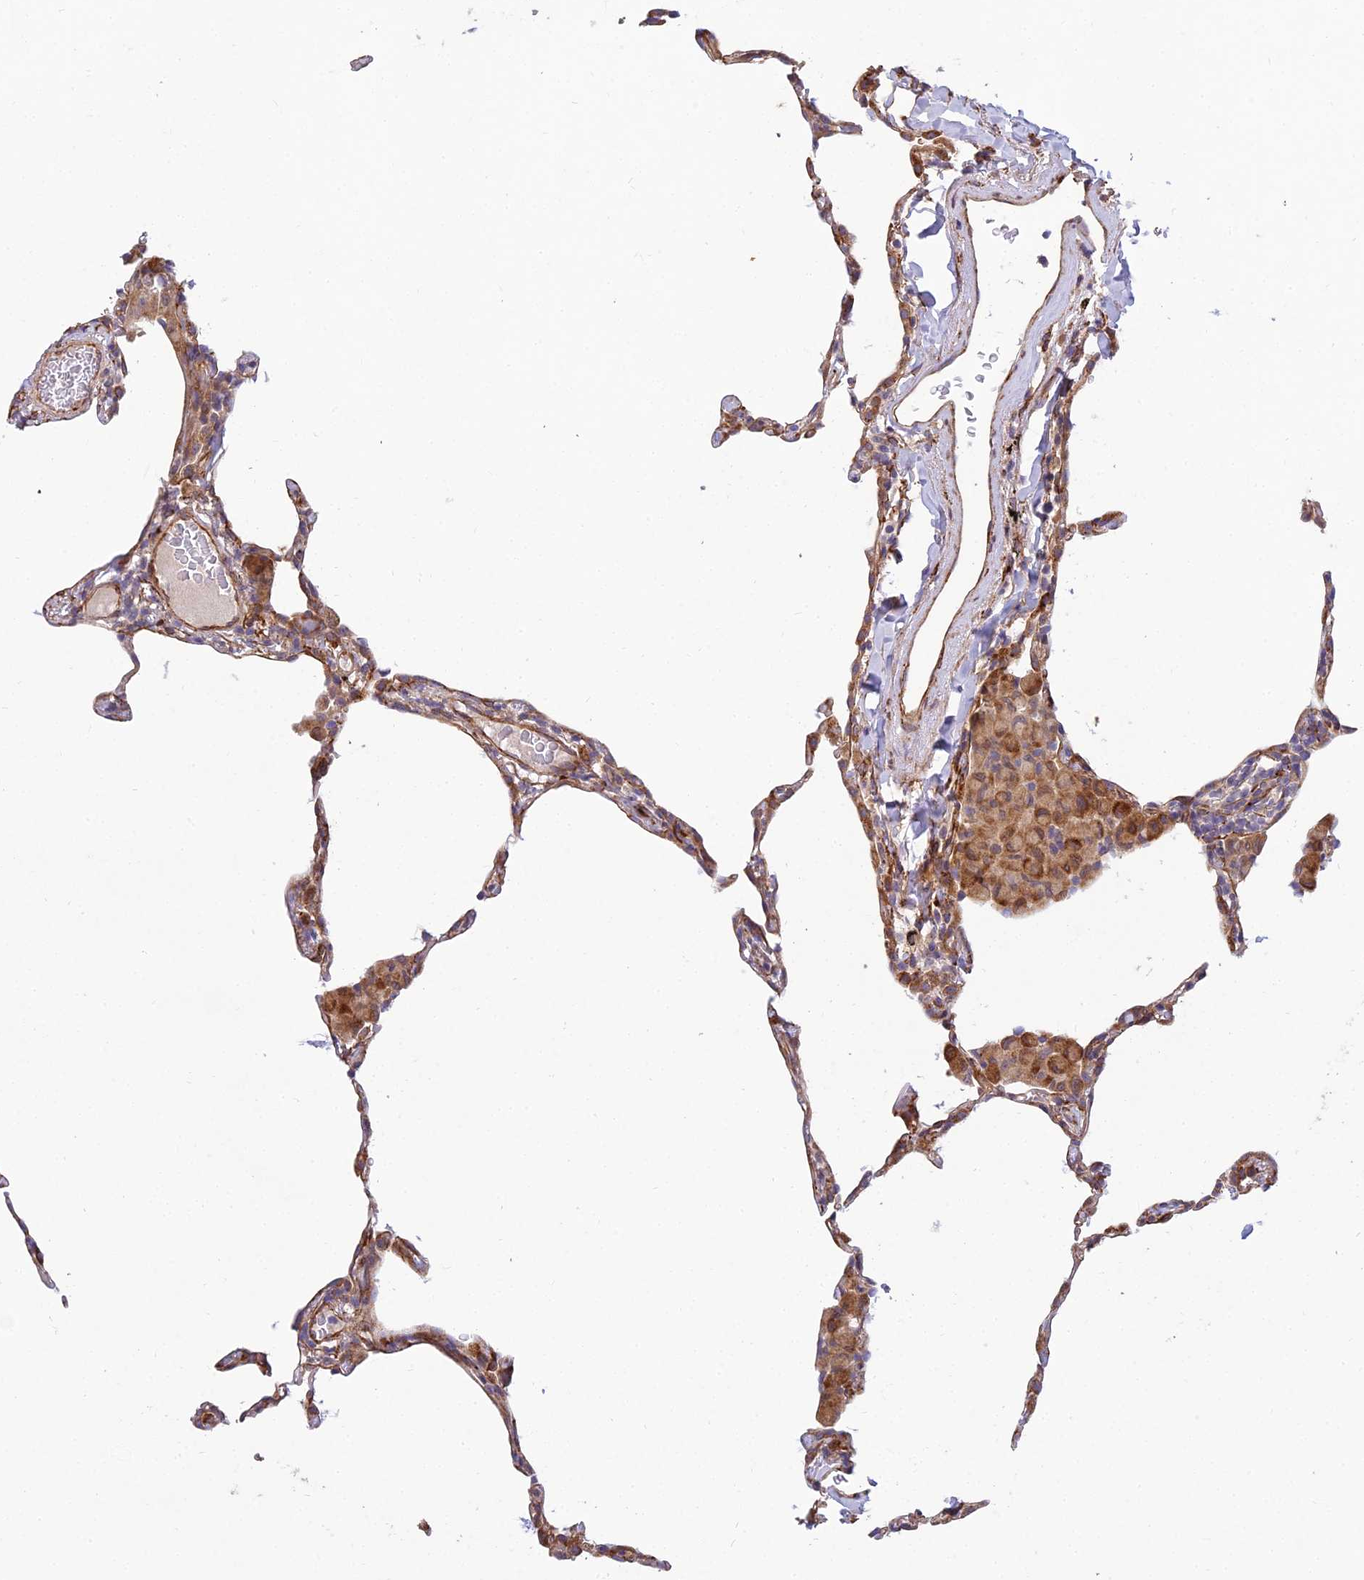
{"staining": {"intensity": "moderate", "quantity": "25%-75%", "location": "cytoplasmic/membranous"}, "tissue": "lung", "cell_type": "Alveolar cells", "image_type": "normal", "snomed": [{"axis": "morphology", "description": "Normal tissue, NOS"}, {"axis": "topography", "description": "Lung"}], "caption": "A high-resolution image shows immunohistochemistry staining of normal lung, which demonstrates moderate cytoplasmic/membranous expression in approximately 25%-75% of alveolar cells.", "gene": "NDUFAF7", "patient": {"sex": "female", "age": 57}}